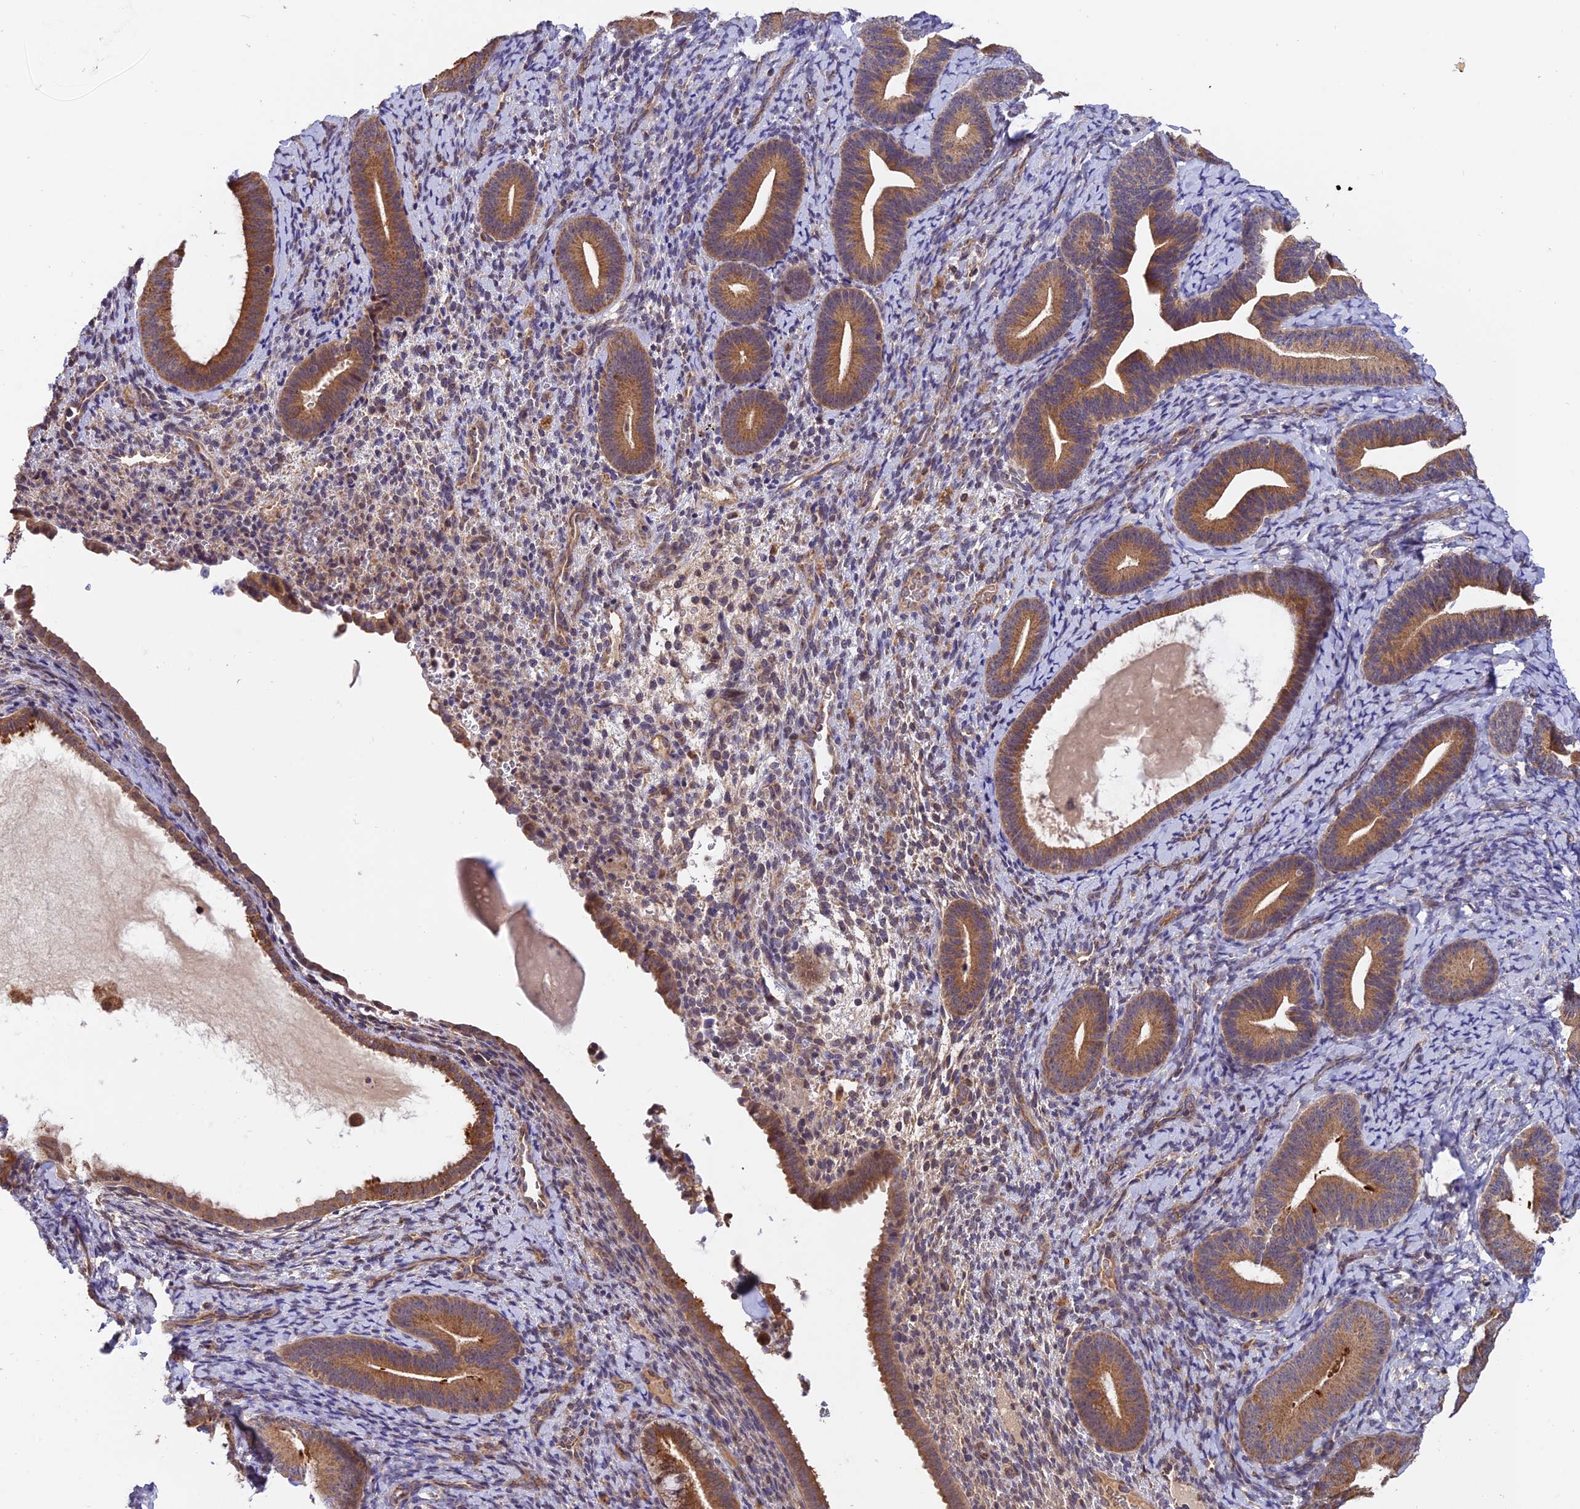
{"staining": {"intensity": "weak", "quantity": "<25%", "location": "cytoplasmic/membranous"}, "tissue": "endometrium", "cell_type": "Cells in endometrial stroma", "image_type": "normal", "snomed": [{"axis": "morphology", "description": "Normal tissue, NOS"}, {"axis": "topography", "description": "Endometrium"}], "caption": "An image of endometrium stained for a protein shows no brown staining in cells in endometrial stroma. (DAB (3,3'-diaminobenzidine) IHC with hematoxylin counter stain).", "gene": "MNS1", "patient": {"sex": "female", "age": 65}}